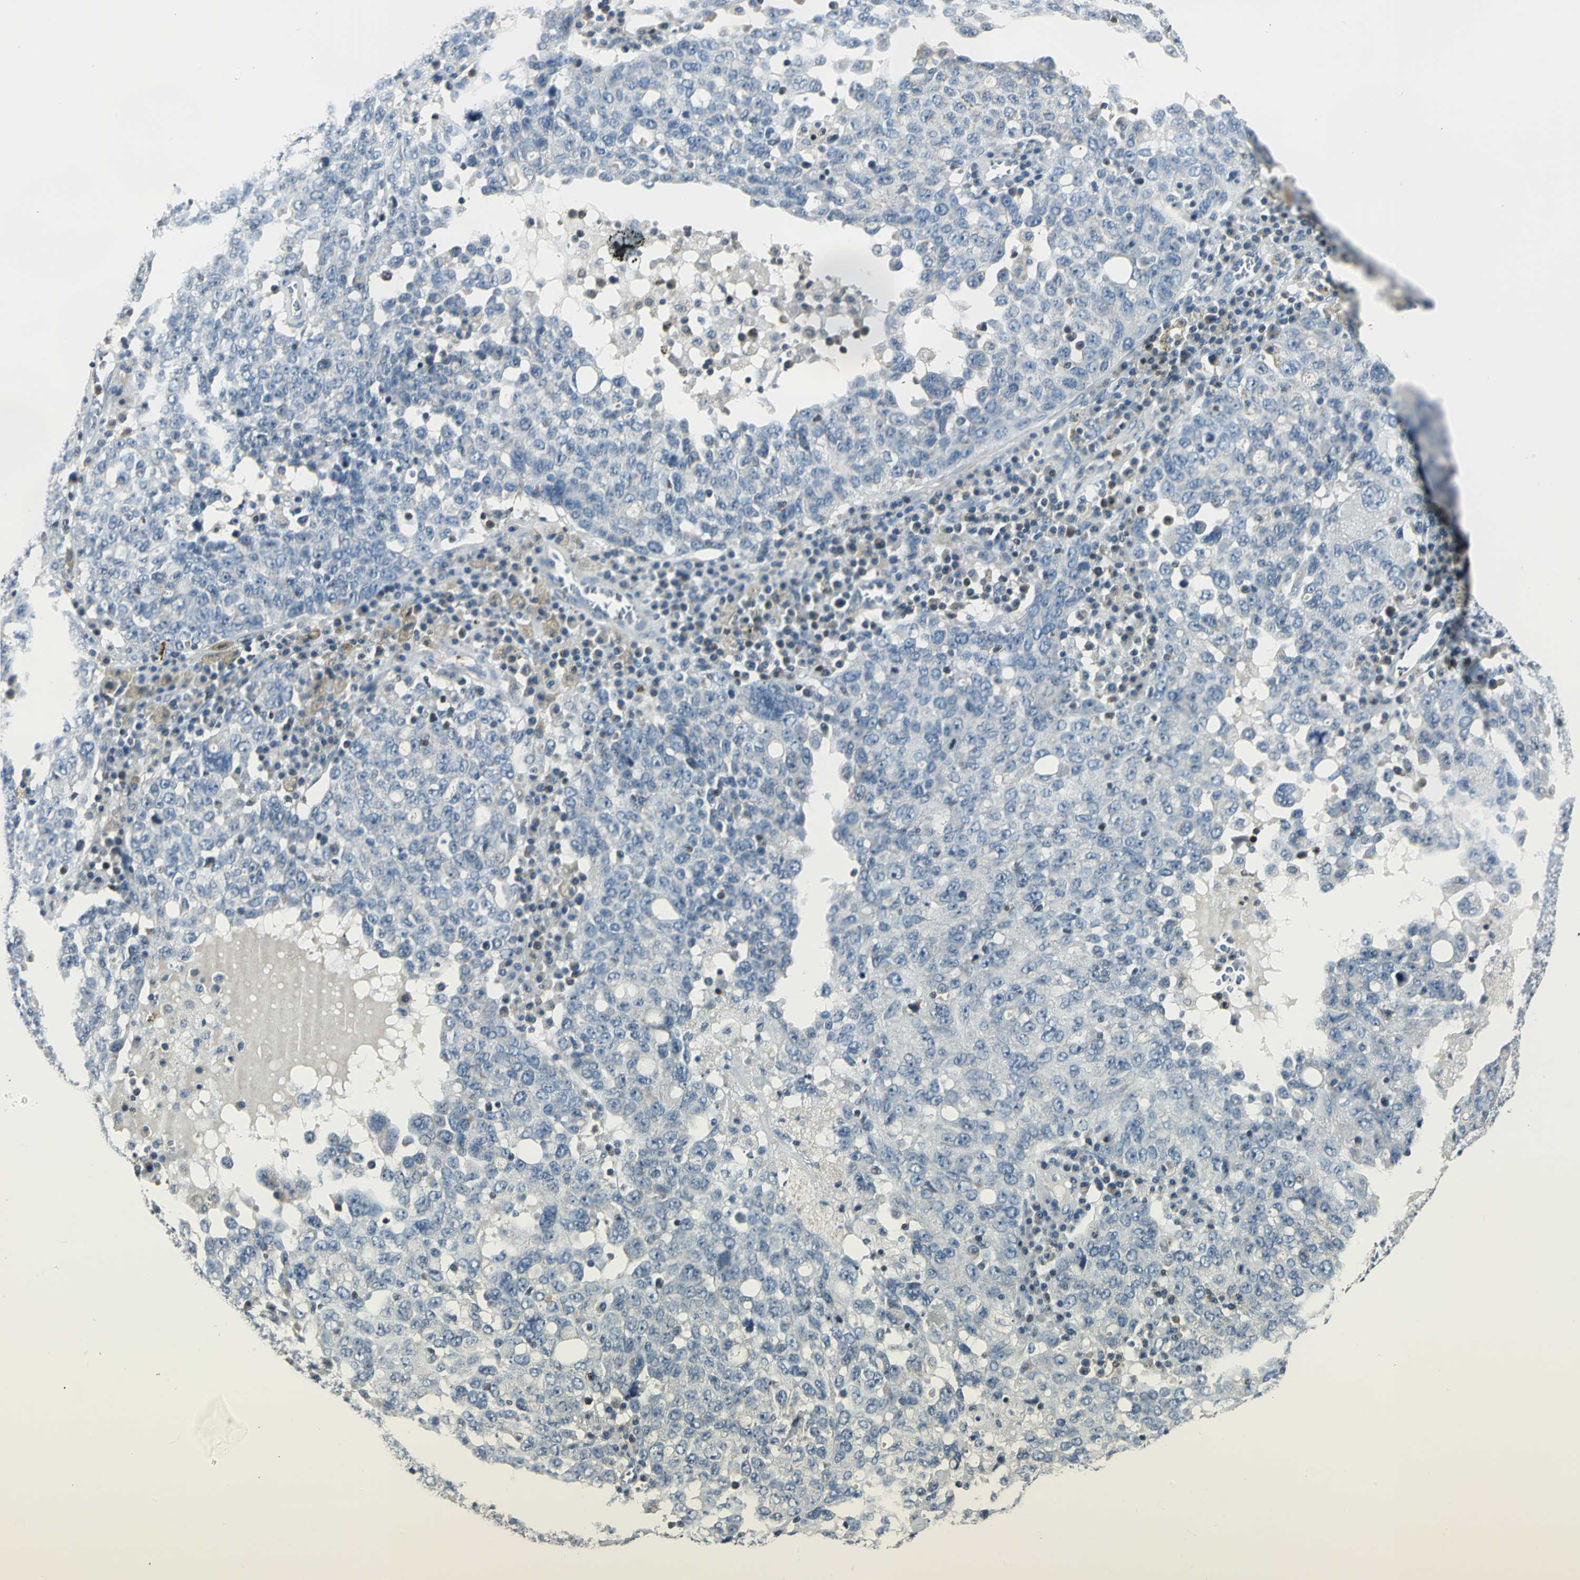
{"staining": {"intensity": "negative", "quantity": "none", "location": "none"}, "tissue": "ovarian cancer", "cell_type": "Tumor cells", "image_type": "cancer", "snomed": [{"axis": "morphology", "description": "Carcinoma, endometroid"}, {"axis": "topography", "description": "Ovary"}], "caption": "A high-resolution photomicrograph shows IHC staining of endometroid carcinoma (ovarian), which displays no significant positivity in tumor cells. The staining is performed using DAB brown chromogen with nuclei counter-stained in using hematoxylin.", "gene": "USP40", "patient": {"sex": "female", "age": 62}}